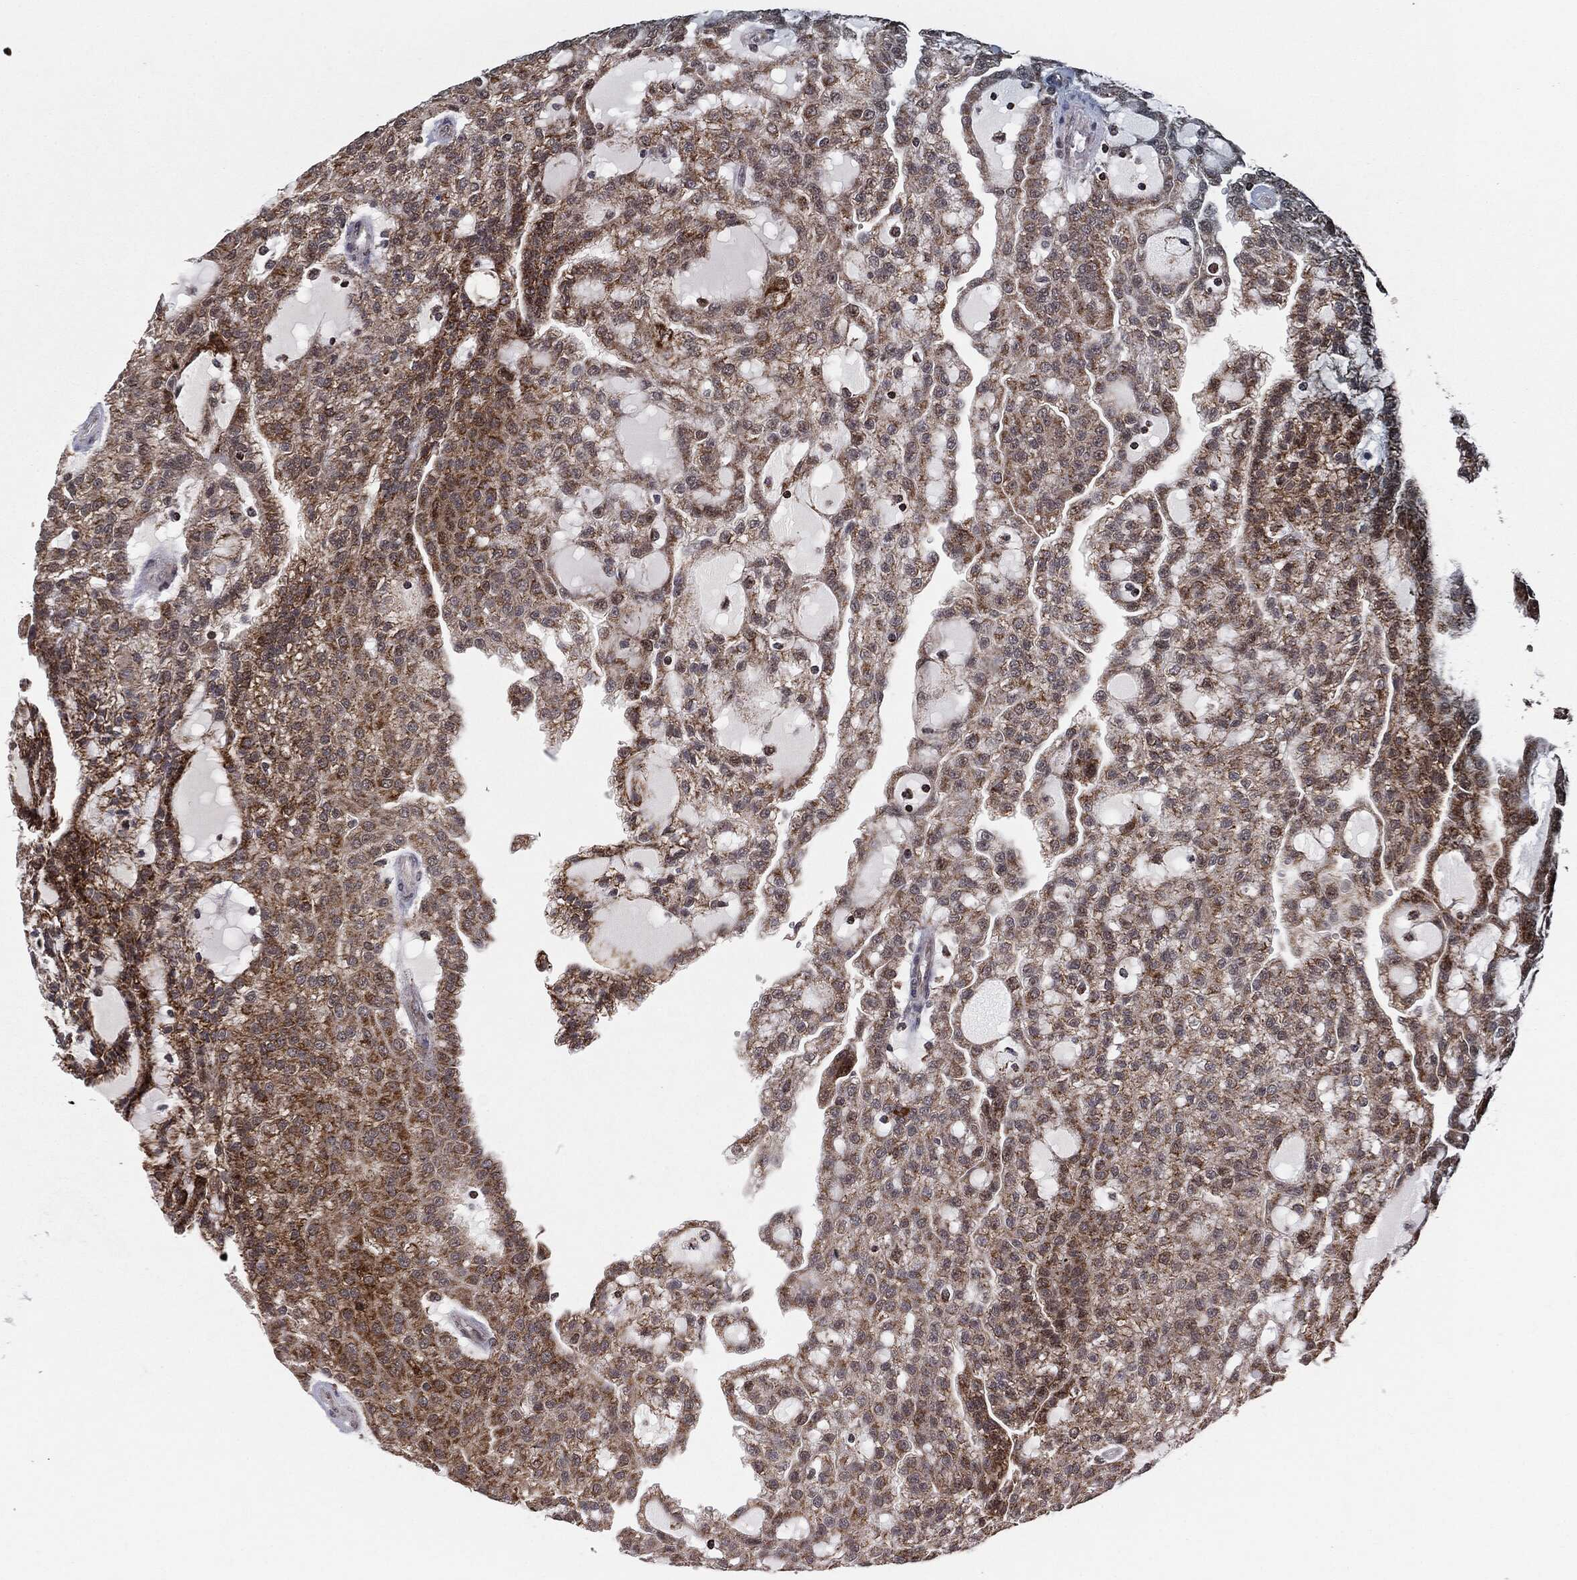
{"staining": {"intensity": "moderate", "quantity": "25%-75%", "location": "cytoplasmic/membranous,nuclear"}, "tissue": "renal cancer", "cell_type": "Tumor cells", "image_type": "cancer", "snomed": [{"axis": "morphology", "description": "Adenocarcinoma, NOS"}, {"axis": "topography", "description": "Kidney"}], "caption": "IHC photomicrograph of neoplastic tissue: renal cancer stained using immunohistochemistry shows medium levels of moderate protein expression localized specifically in the cytoplasmic/membranous and nuclear of tumor cells, appearing as a cytoplasmic/membranous and nuclear brown color.", "gene": "CHCHD2", "patient": {"sex": "male", "age": 63}}